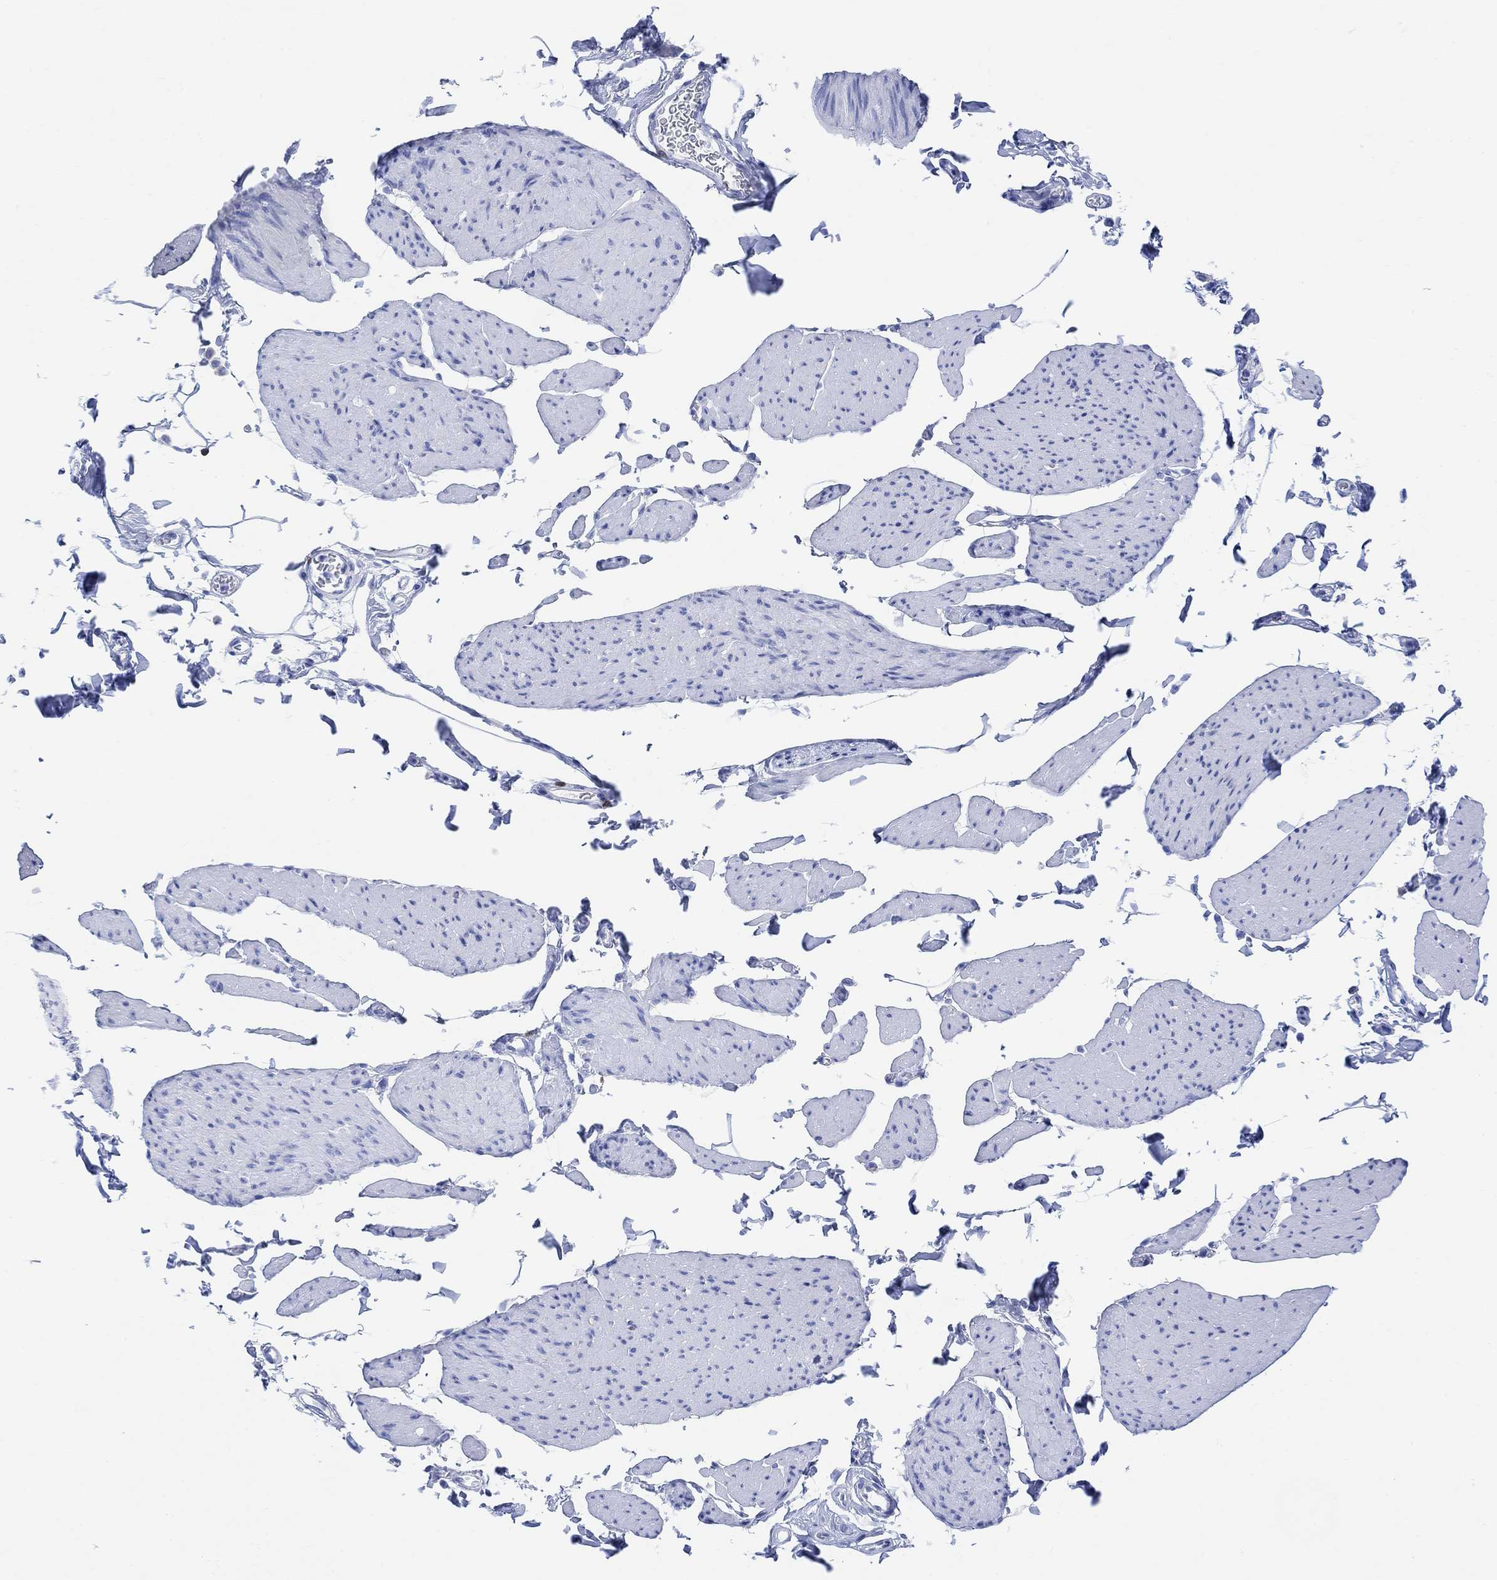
{"staining": {"intensity": "negative", "quantity": "none", "location": "none"}, "tissue": "smooth muscle", "cell_type": "Smooth muscle cells", "image_type": "normal", "snomed": [{"axis": "morphology", "description": "Normal tissue, NOS"}, {"axis": "topography", "description": "Adipose tissue"}, {"axis": "topography", "description": "Smooth muscle"}, {"axis": "topography", "description": "Peripheral nerve tissue"}], "caption": "The histopathology image displays no staining of smooth muscle cells in normal smooth muscle. (Brightfield microscopy of DAB immunohistochemistry (IHC) at high magnification).", "gene": "GPR65", "patient": {"sex": "male", "age": 83}}